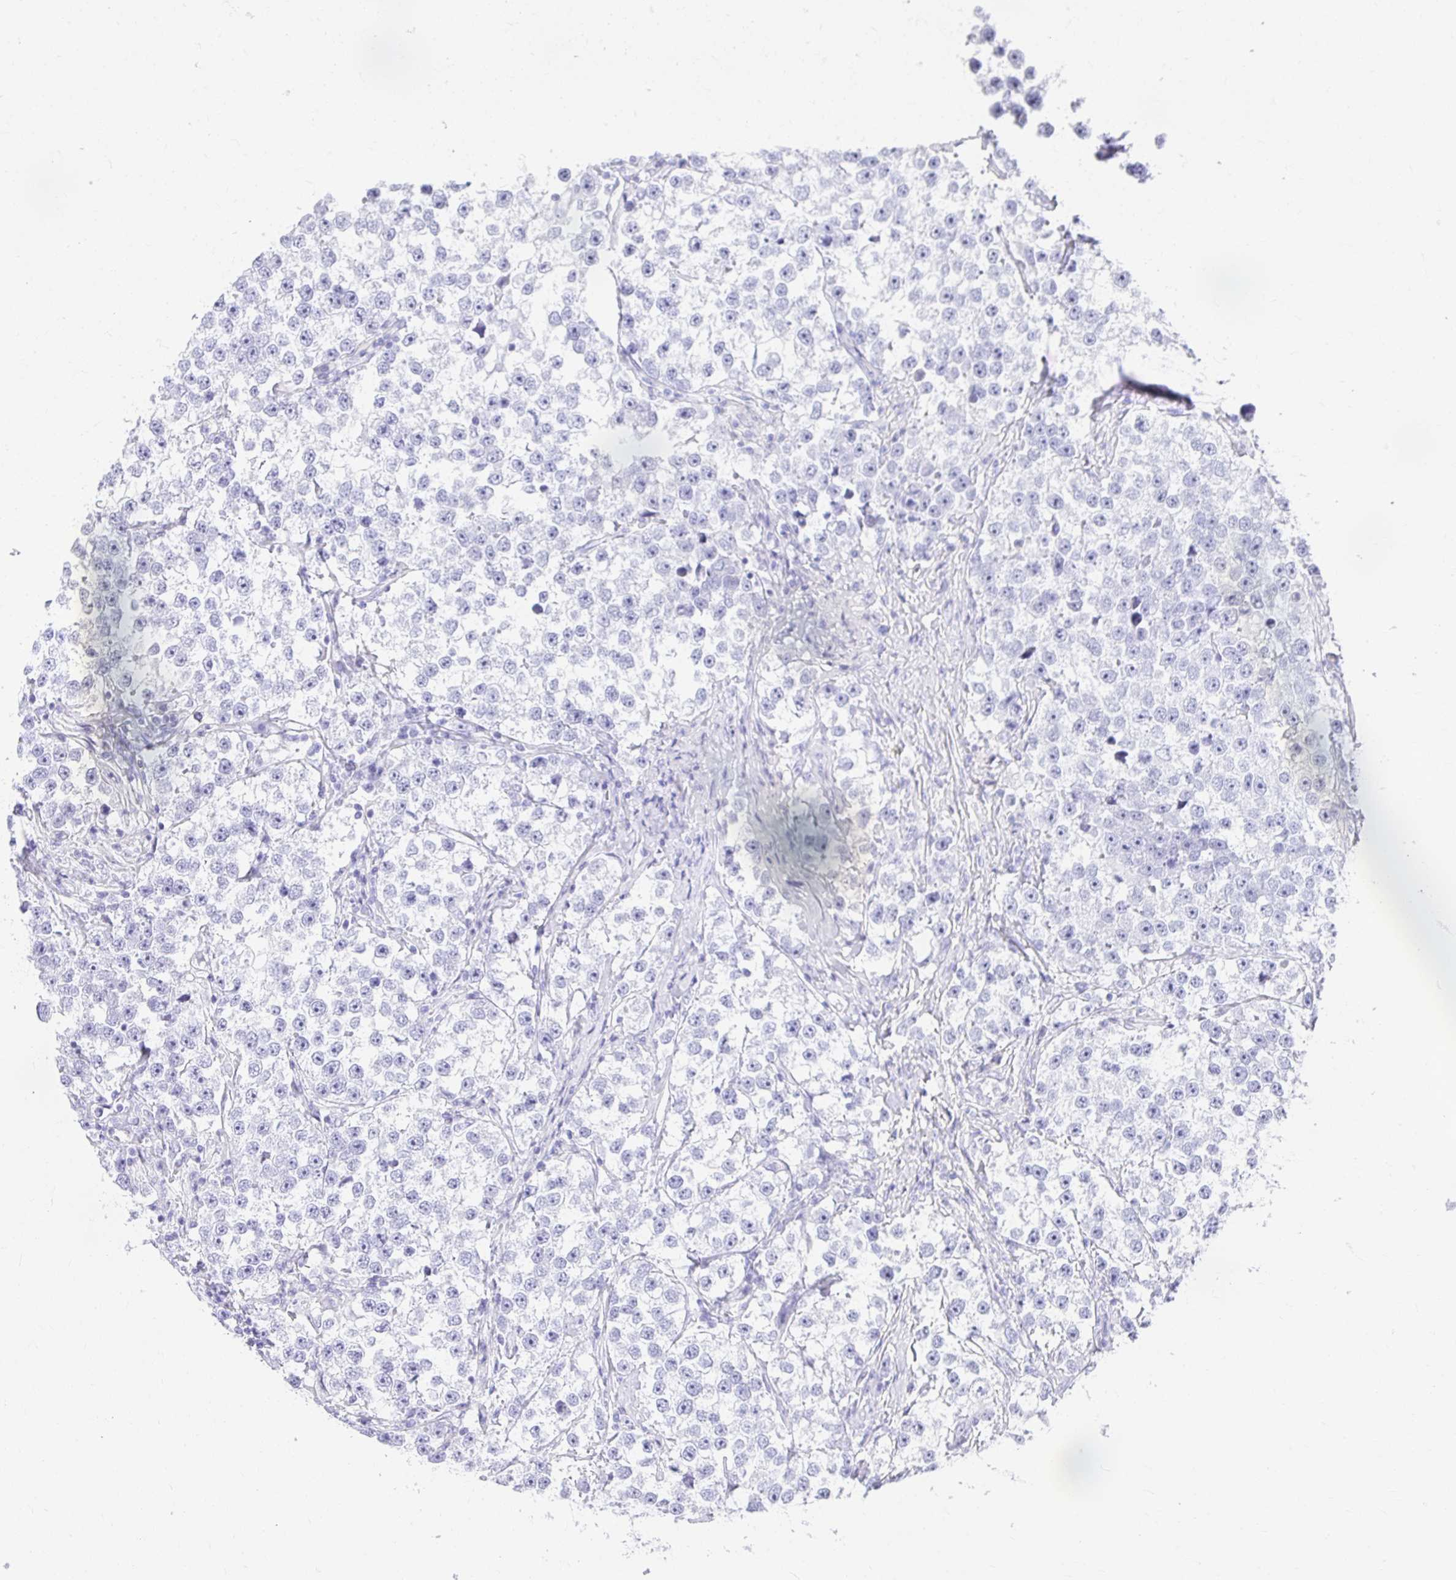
{"staining": {"intensity": "negative", "quantity": "none", "location": "none"}, "tissue": "testis cancer", "cell_type": "Tumor cells", "image_type": "cancer", "snomed": [{"axis": "morphology", "description": "Seminoma, NOS"}, {"axis": "topography", "description": "Testis"}], "caption": "Micrograph shows no significant protein expression in tumor cells of seminoma (testis). The staining was performed using DAB (3,3'-diaminobenzidine) to visualize the protein expression in brown, while the nuclei were stained in blue with hematoxylin (Magnification: 20x).", "gene": "CHAT", "patient": {"sex": "male", "age": 46}}